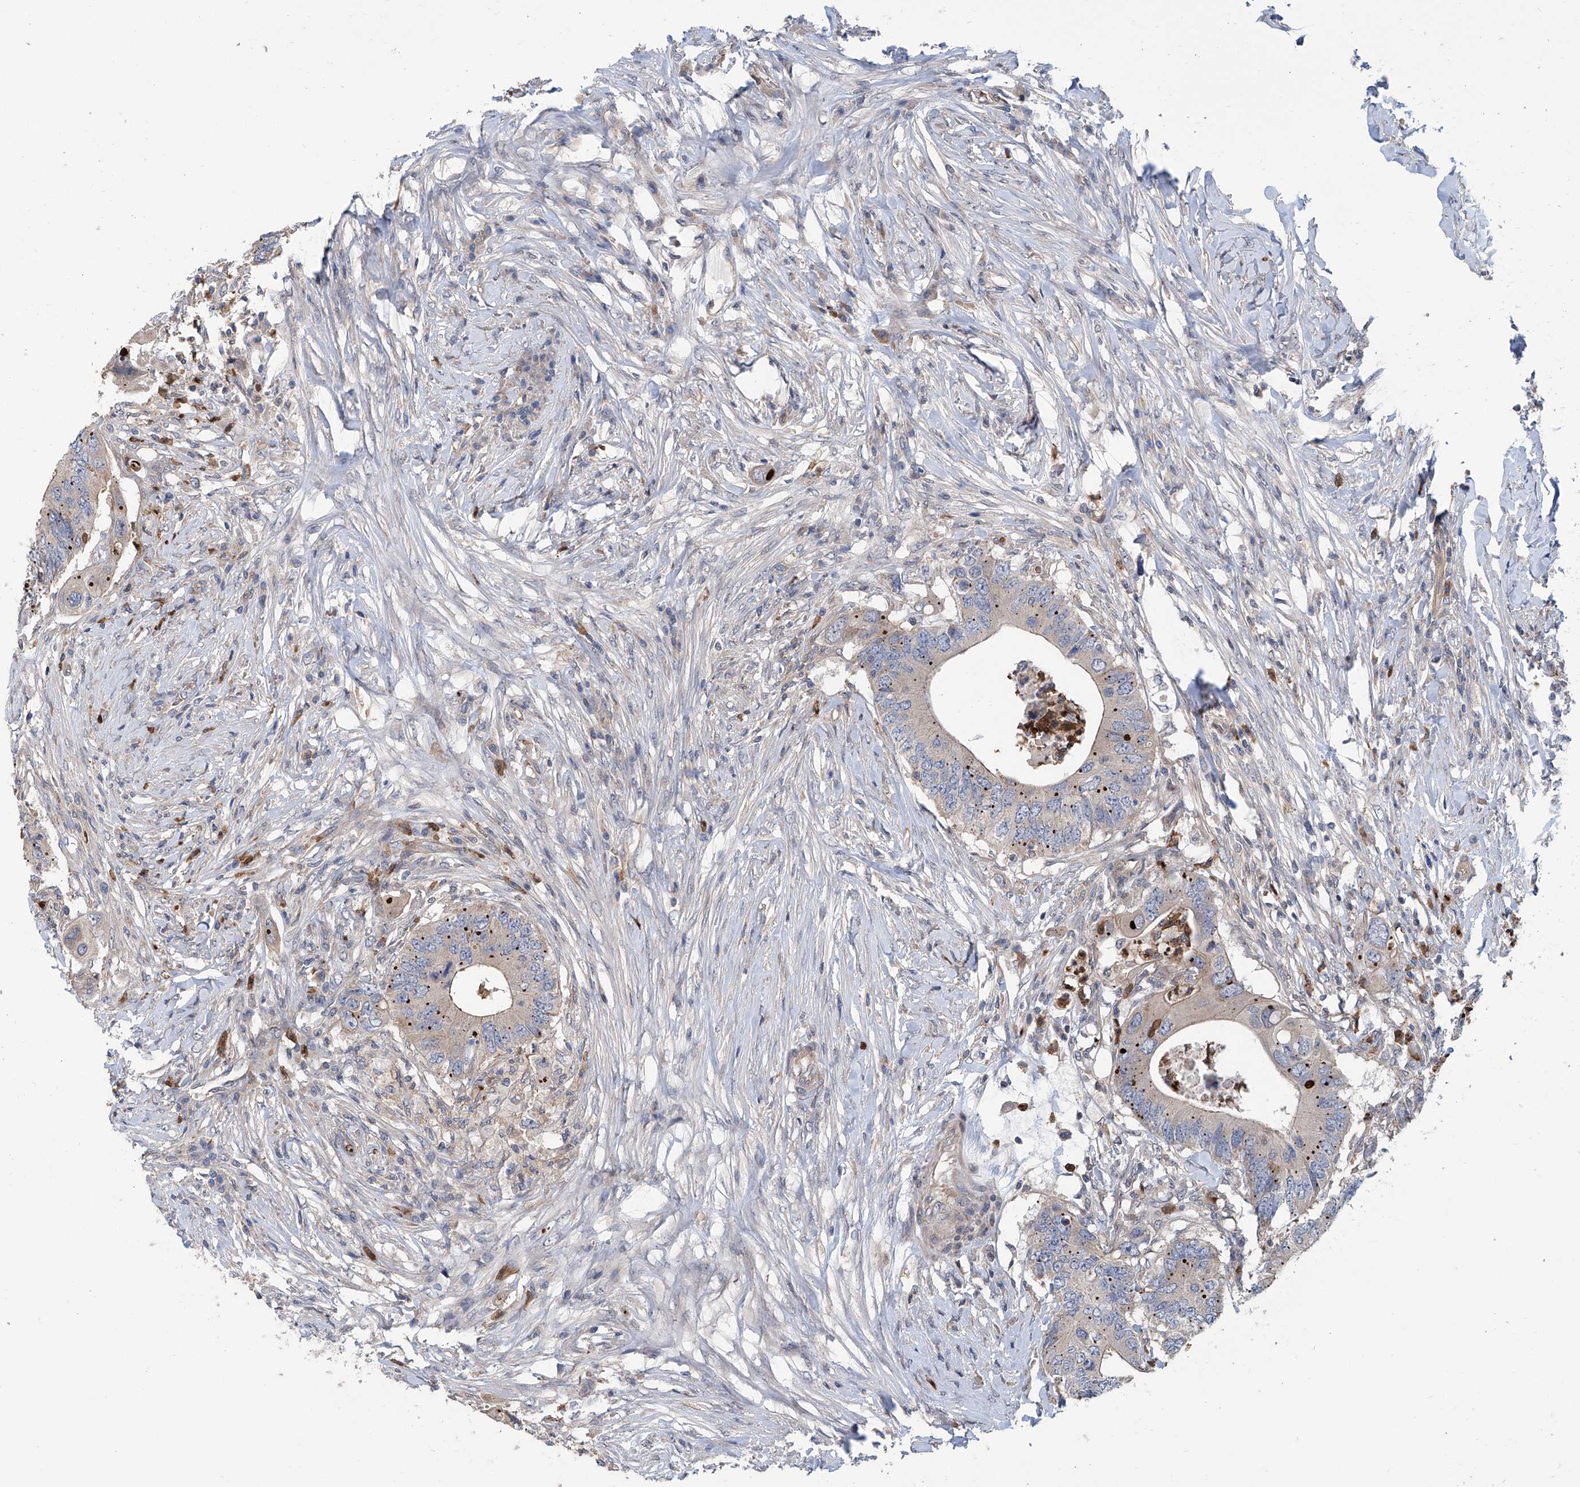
{"staining": {"intensity": "moderate", "quantity": "<25%", "location": "cytoplasmic/membranous"}, "tissue": "colorectal cancer", "cell_type": "Tumor cells", "image_type": "cancer", "snomed": [{"axis": "morphology", "description": "Adenocarcinoma, NOS"}, {"axis": "topography", "description": "Colon"}], "caption": "There is low levels of moderate cytoplasmic/membranous expression in tumor cells of colorectal cancer (adenocarcinoma), as demonstrated by immunohistochemical staining (brown color).", "gene": "EIF2D", "patient": {"sex": "male", "age": 71}}